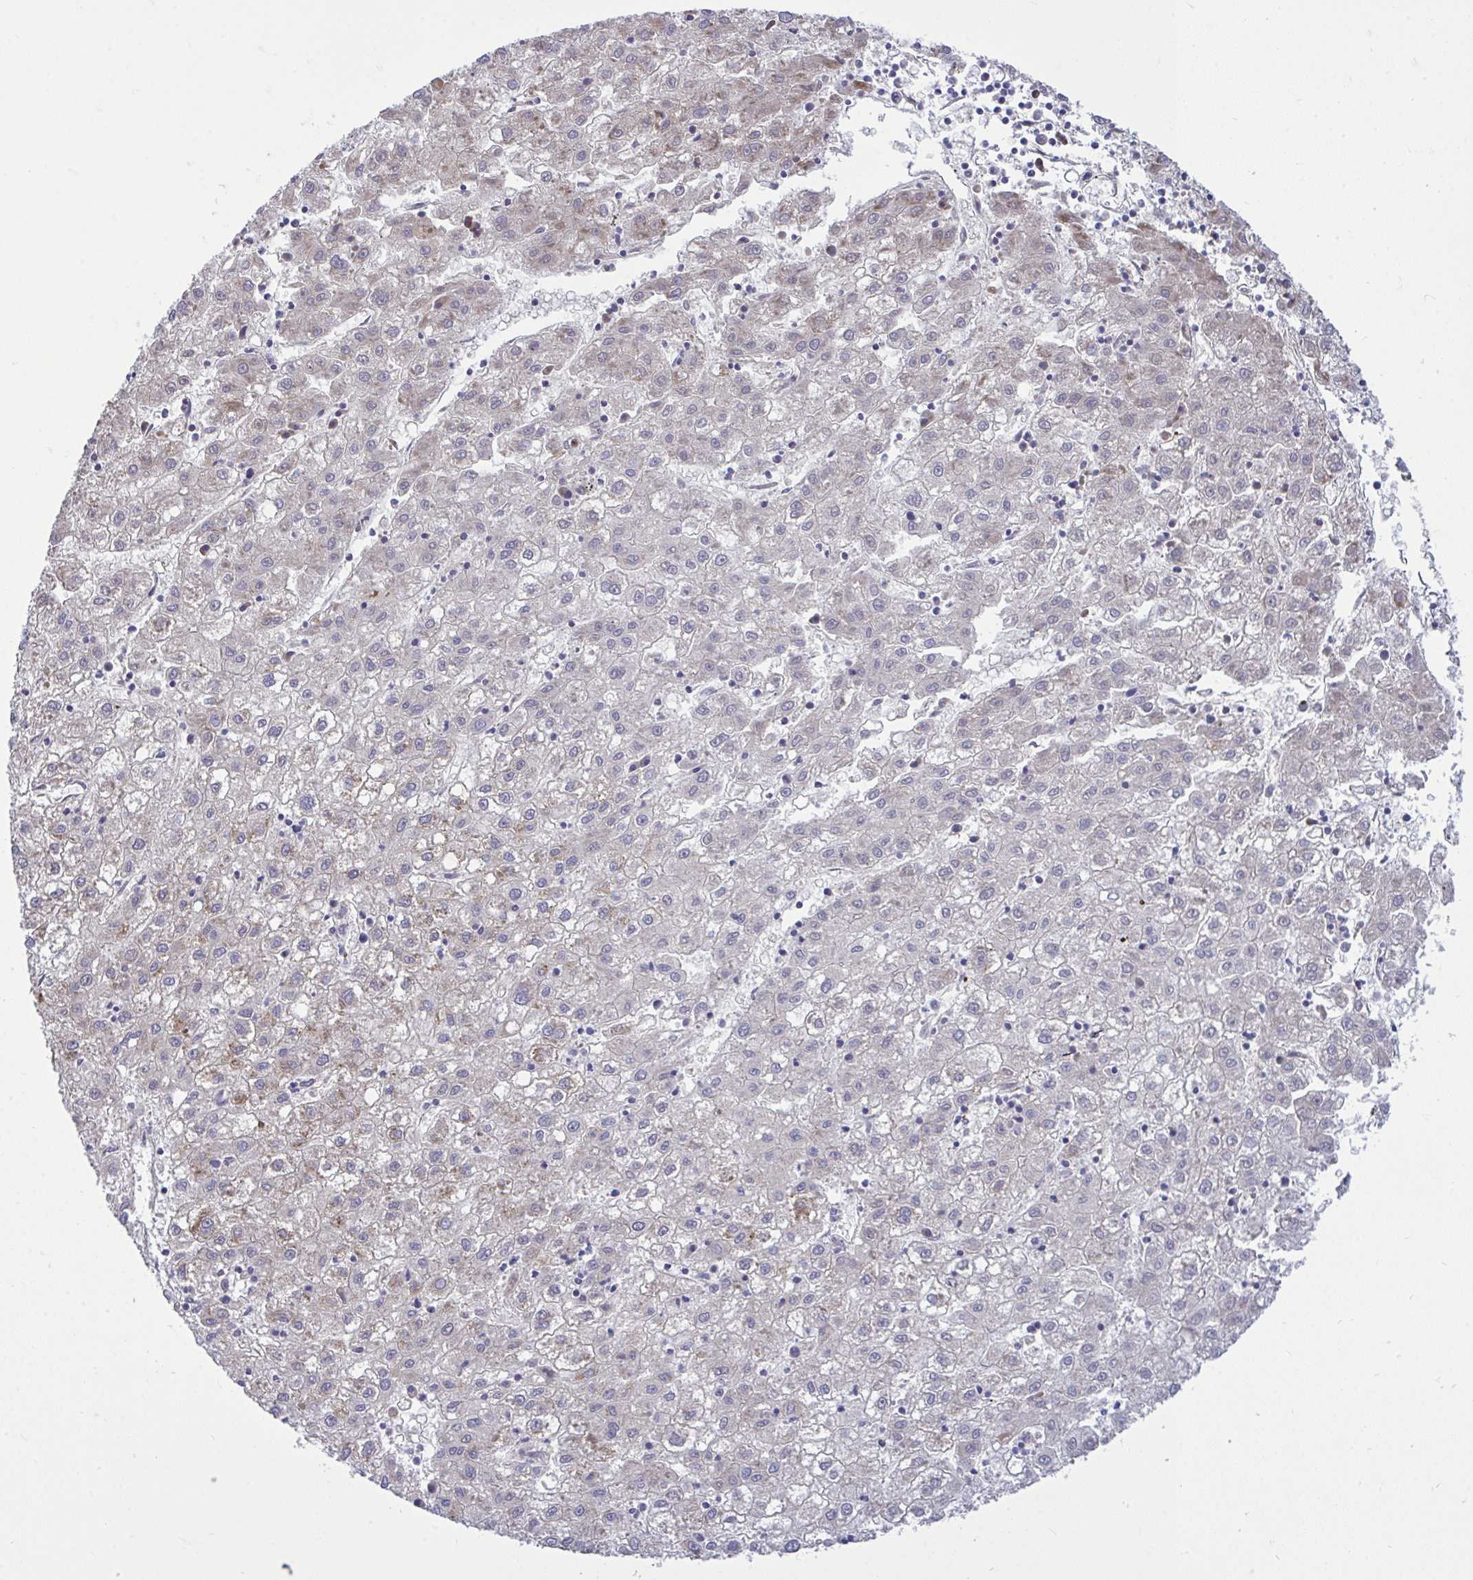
{"staining": {"intensity": "weak", "quantity": "25%-75%", "location": "cytoplasmic/membranous"}, "tissue": "liver cancer", "cell_type": "Tumor cells", "image_type": "cancer", "snomed": [{"axis": "morphology", "description": "Carcinoma, Hepatocellular, NOS"}, {"axis": "topography", "description": "Liver"}], "caption": "Tumor cells reveal low levels of weak cytoplasmic/membranous positivity in approximately 25%-75% of cells in liver hepatocellular carcinoma.", "gene": "HMBOX1", "patient": {"sex": "male", "age": 72}}